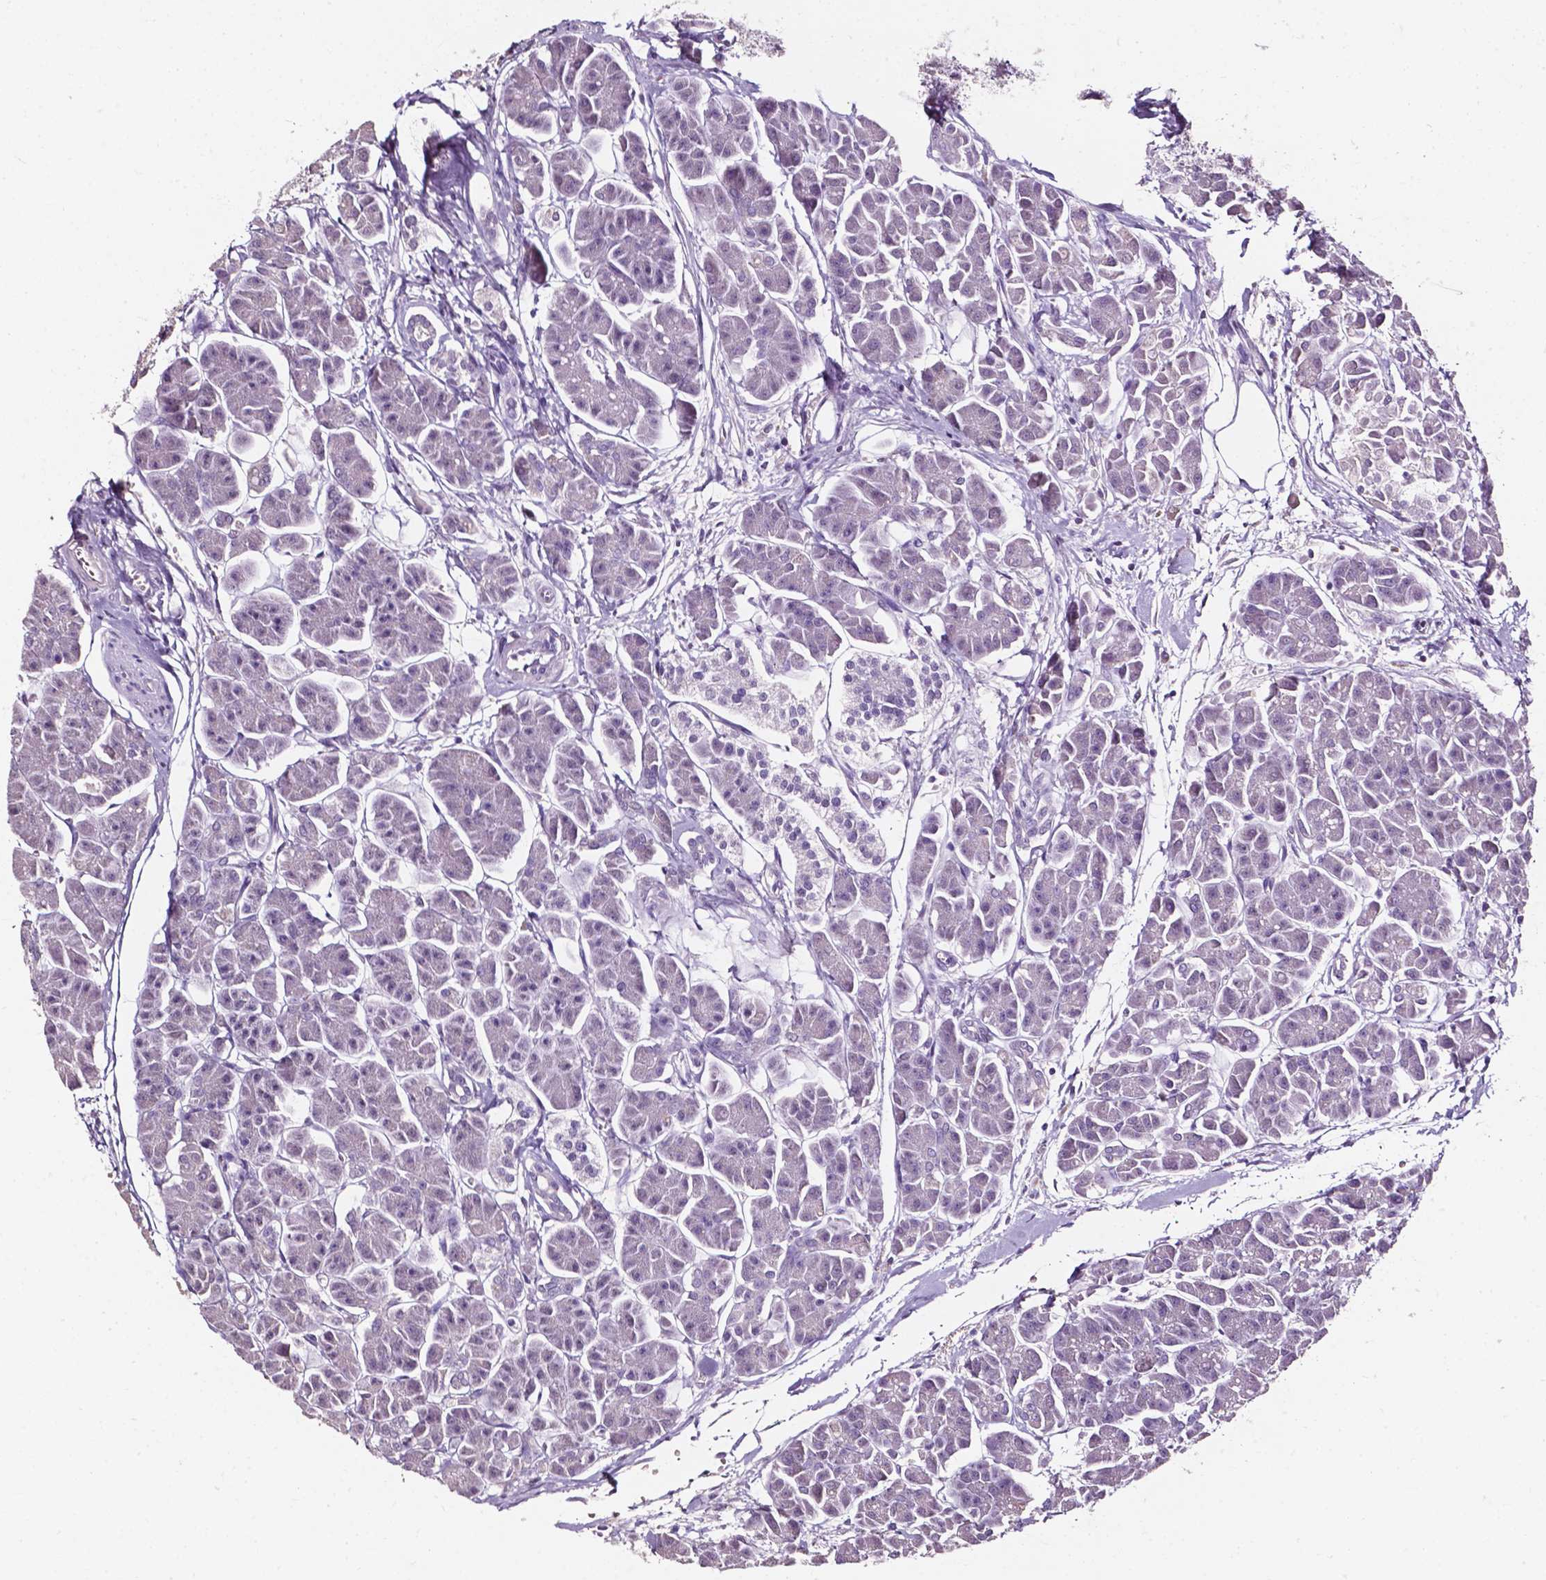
{"staining": {"intensity": "negative", "quantity": "none", "location": "none"}, "tissue": "pancreas", "cell_type": "Exocrine glandular cells", "image_type": "normal", "snomed": [{"axis": "morphology", "description": "Normal tissue, NOS"}, {"axis": "topography", "description": "Adipose tissue"}, {"axis": "topography", "description": "Pancreas"}, {"axis": "topography", "description": "Peripheral nerve tissue"}], "caption": "Exocrine glandular cells show no significant staining in normal pancreas. (DAB (3,3'-diaminobenzidine) IHC visualized using brightfield microscopy, high magnification).", "gene": "DEFA5", "patient": {"sex": "female", "age": 58}}